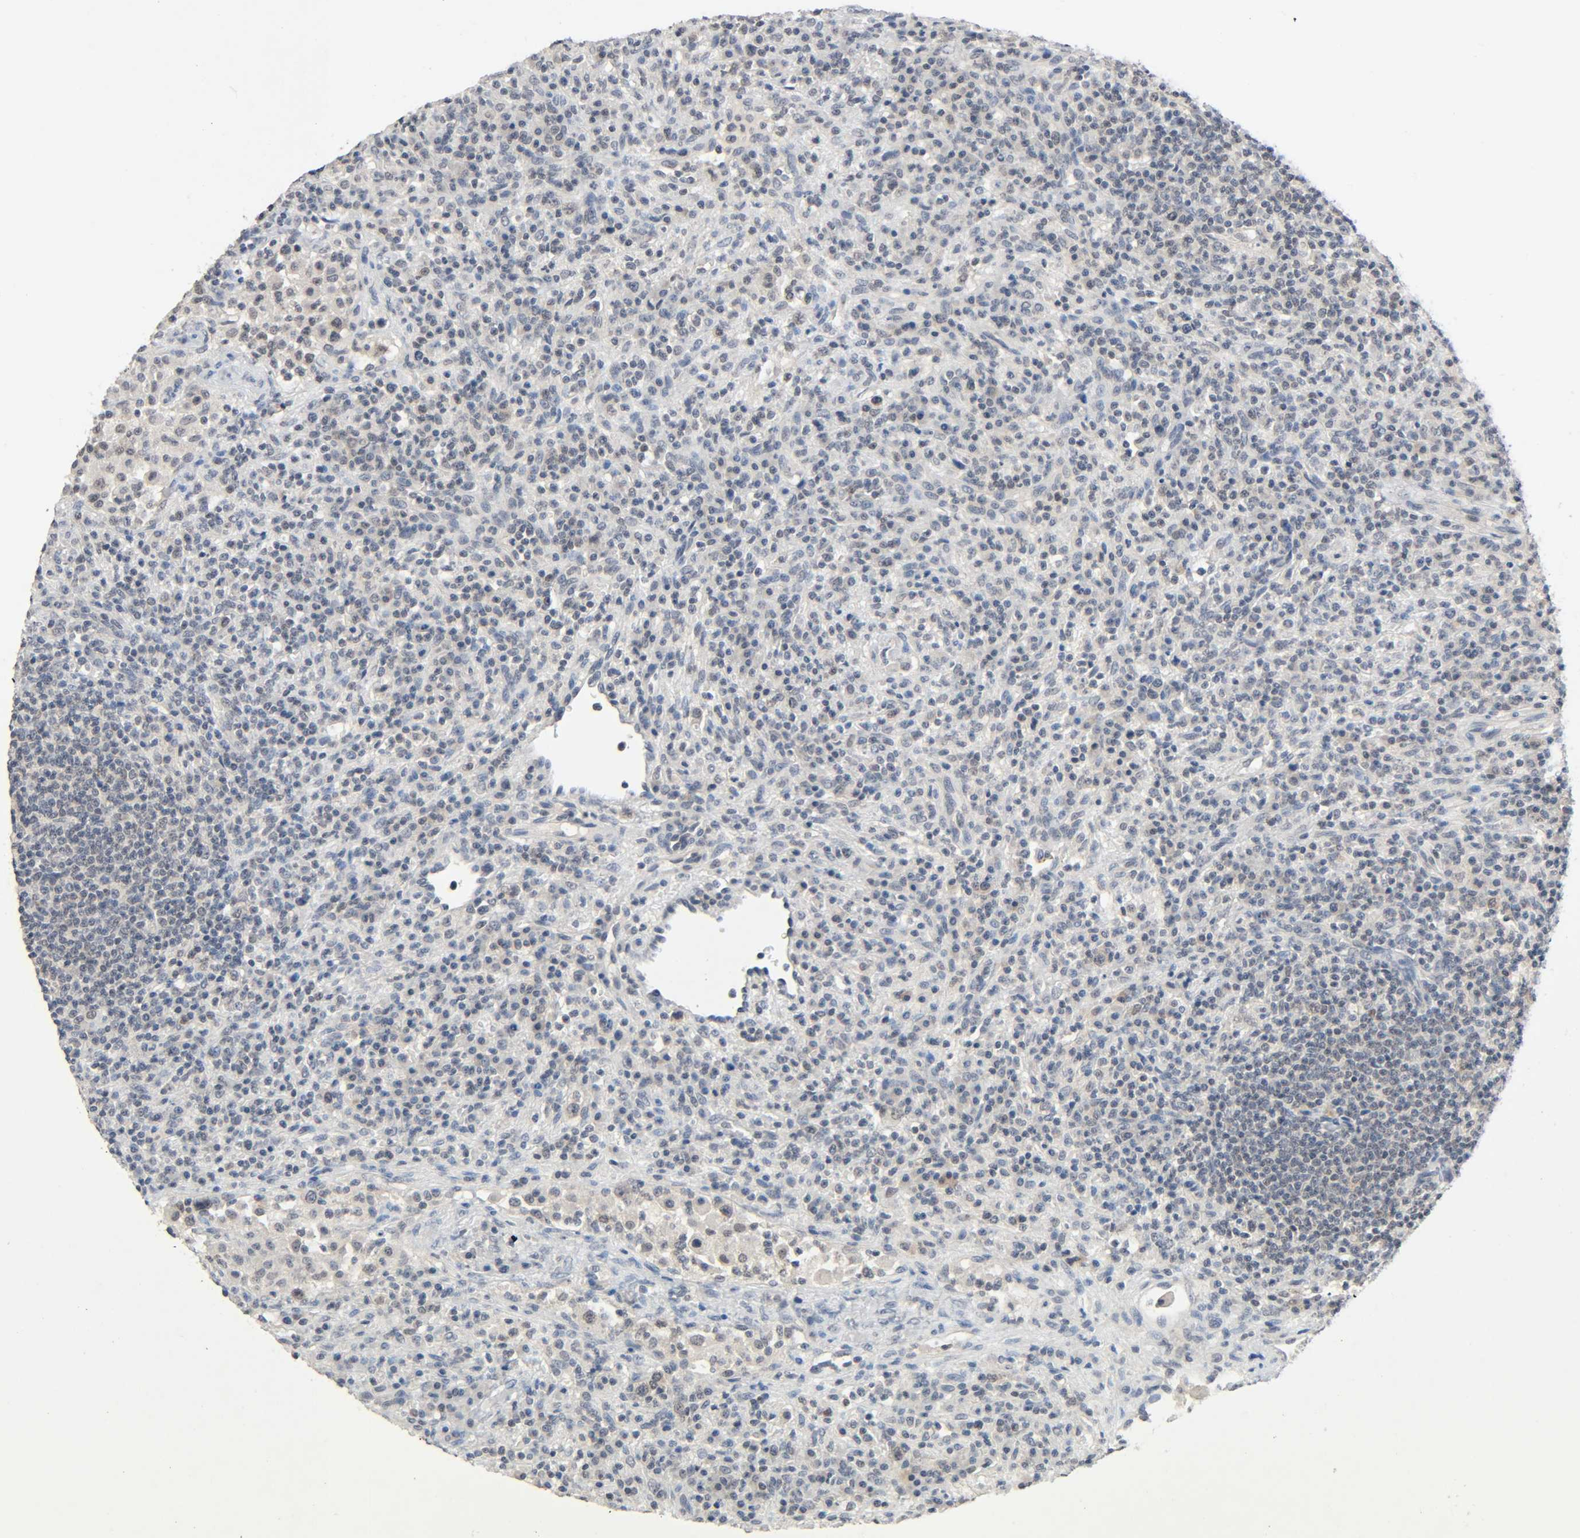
{"staining": {"intensity": "weak", "quantity": "<25%", "location": "nuclear"}, "tissue": "lymphoma", "cell_type": "Tumor cells", "image_type": "cancer", "snomed": [{"axis": "morphology", "description": "Hodgkin's disease, NOS"}, {"axis": "topography", "description": "Lymph node"}], "caption": "Protein analysis of Hodgkin's disease demonstrates no significant staining in tumor cells.", "gene": "MAPKAPK5", "patient": {"sex": "male", "age": 65}}